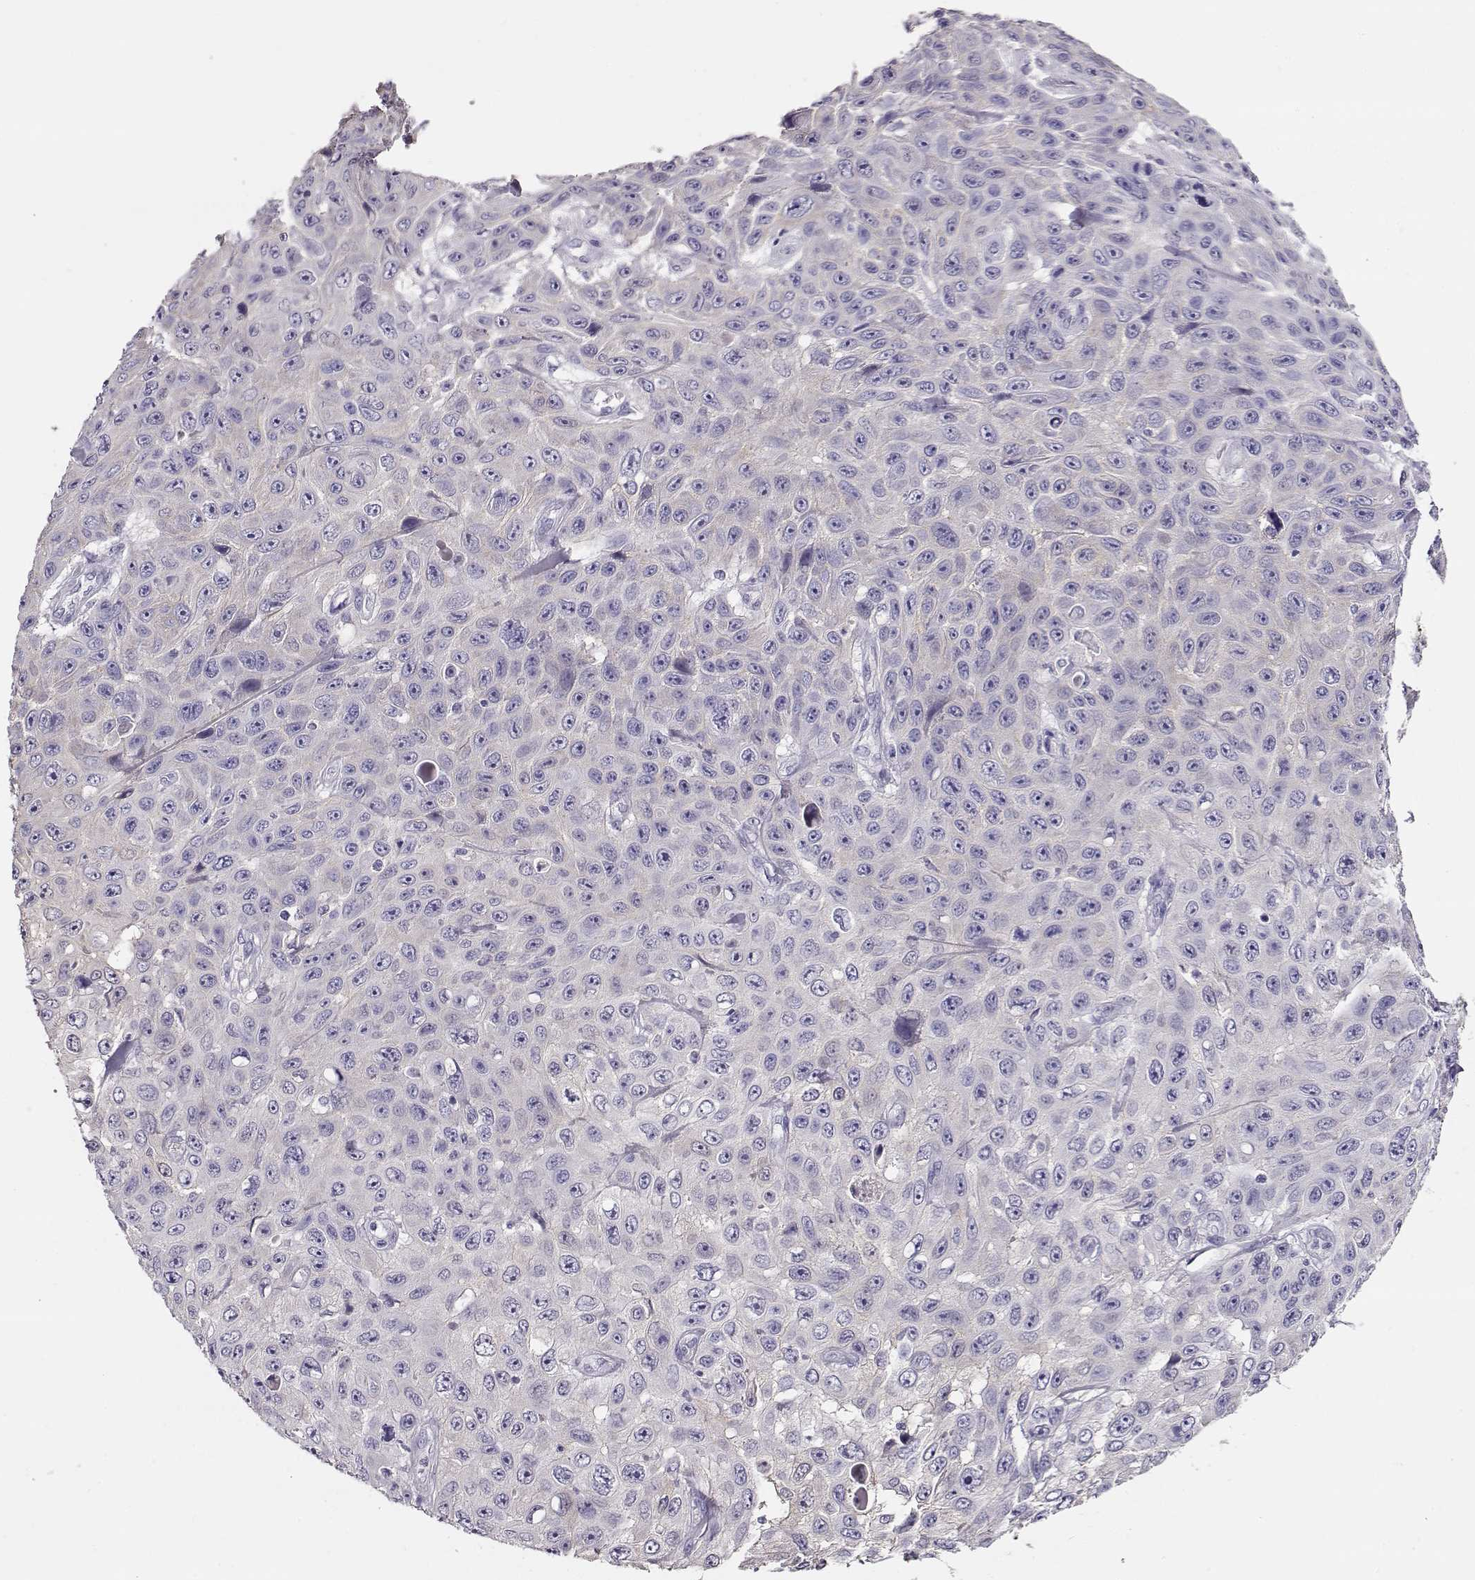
{"staining": {"intensity": "negative", "quantity": "none", "location": "none"}, "tissue": "skin cancer", "cell_type": "Tumor cells", "image_type": "cancer", "snomed": [{"axis": "morphology", "description": "Squamous cell carcinoma, NOS"}, {"axis": "topography", "description": "Skin"}], "caption": "The micrograph demonstrates no staining of tumor cells in skin cancer.", "gene": "NDRG4", "patient": {"sex": "male", "age": 82}}